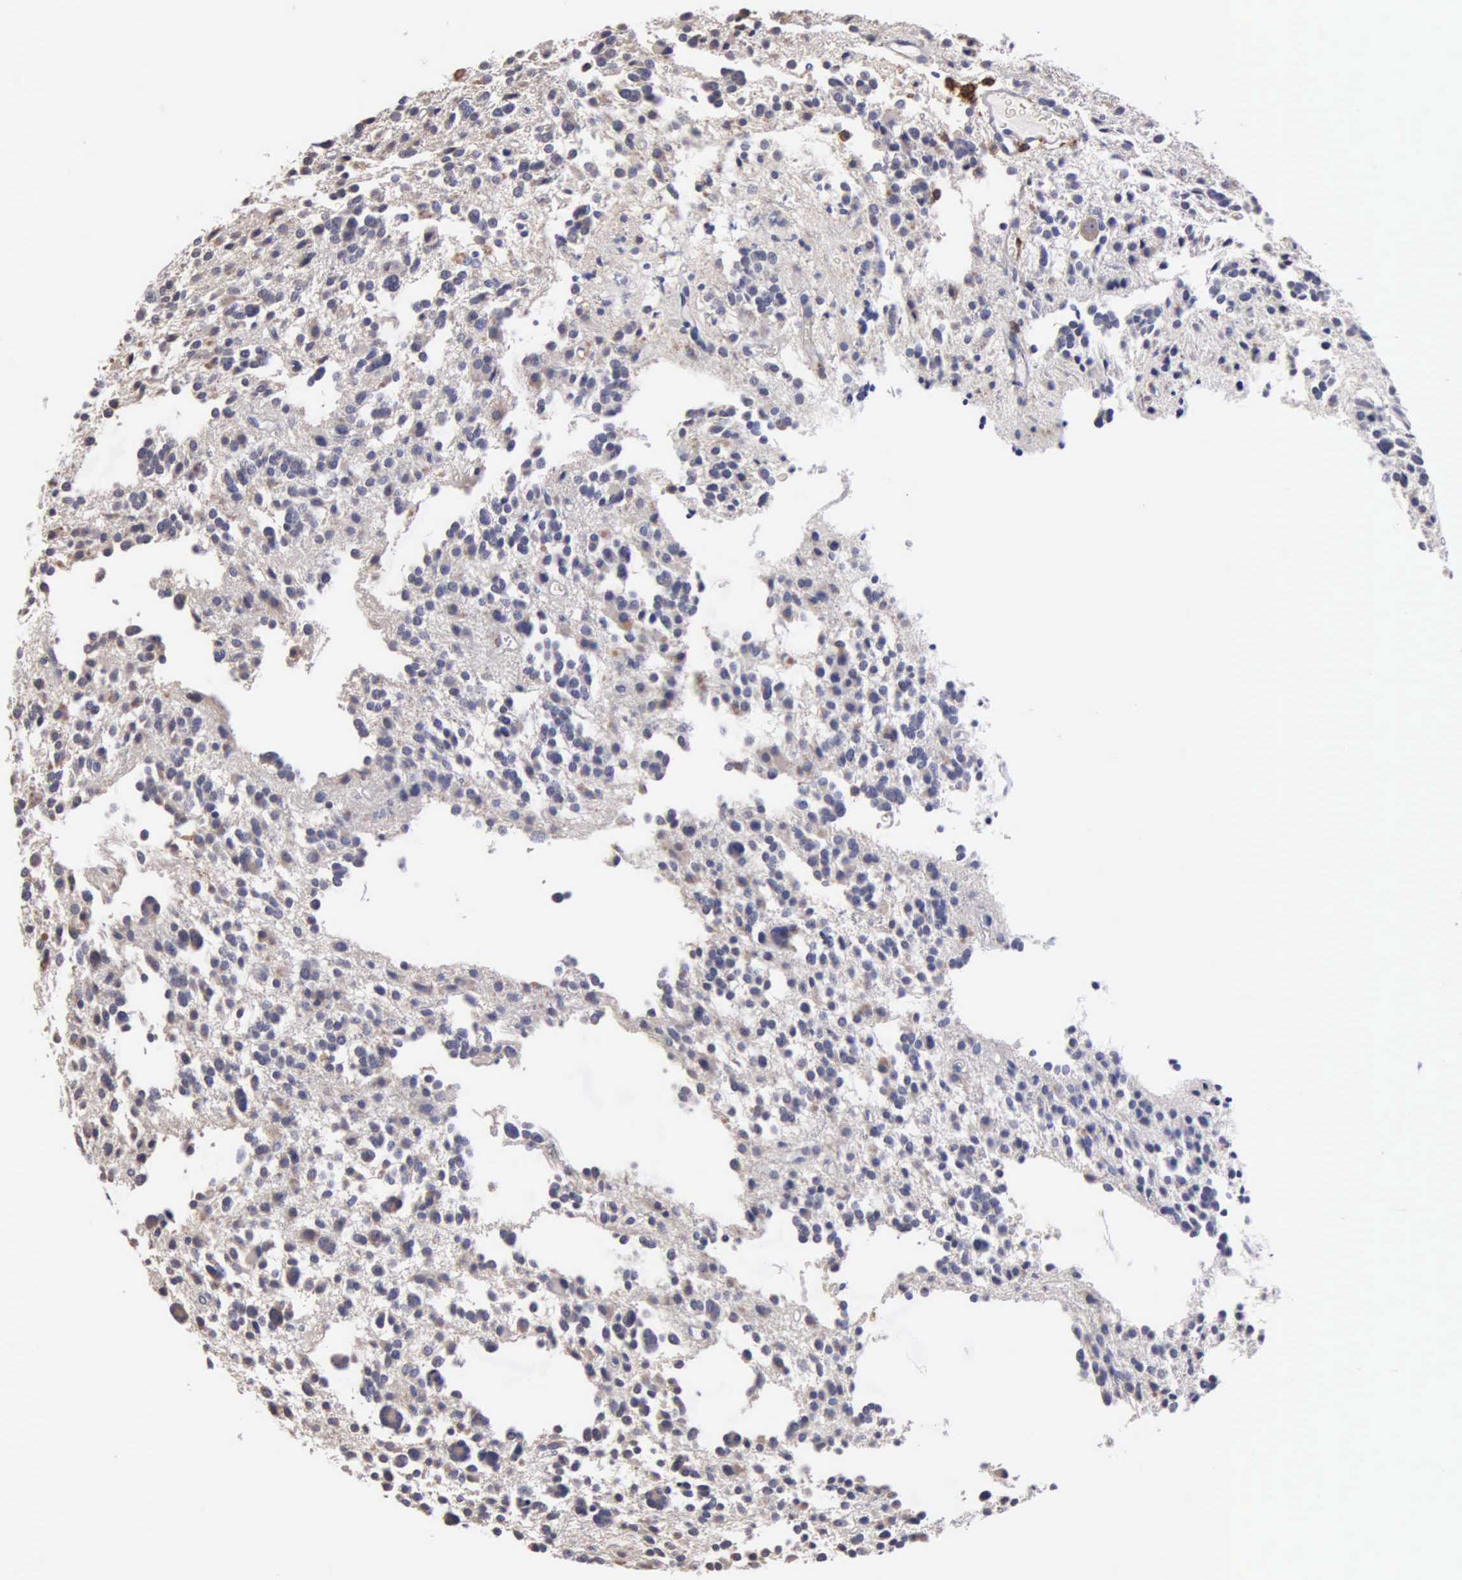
{"staining": {"intensity": "negative", "quantity": "none", "location": "none"}, "tissue": "glioma", "cell_type": "Tumor cells", "image_type": "cancer", "snomed": [{"axis": "morphology", "description": "Glioma, malignant, Low grade"}, {"axis": "topography", "description": "Brain"}], "caption": "The micrograph displays no significant positivity in tumor cells of glioma.", "gene": "PTGS2", "patient": {"sex": "female", "age": 36}}